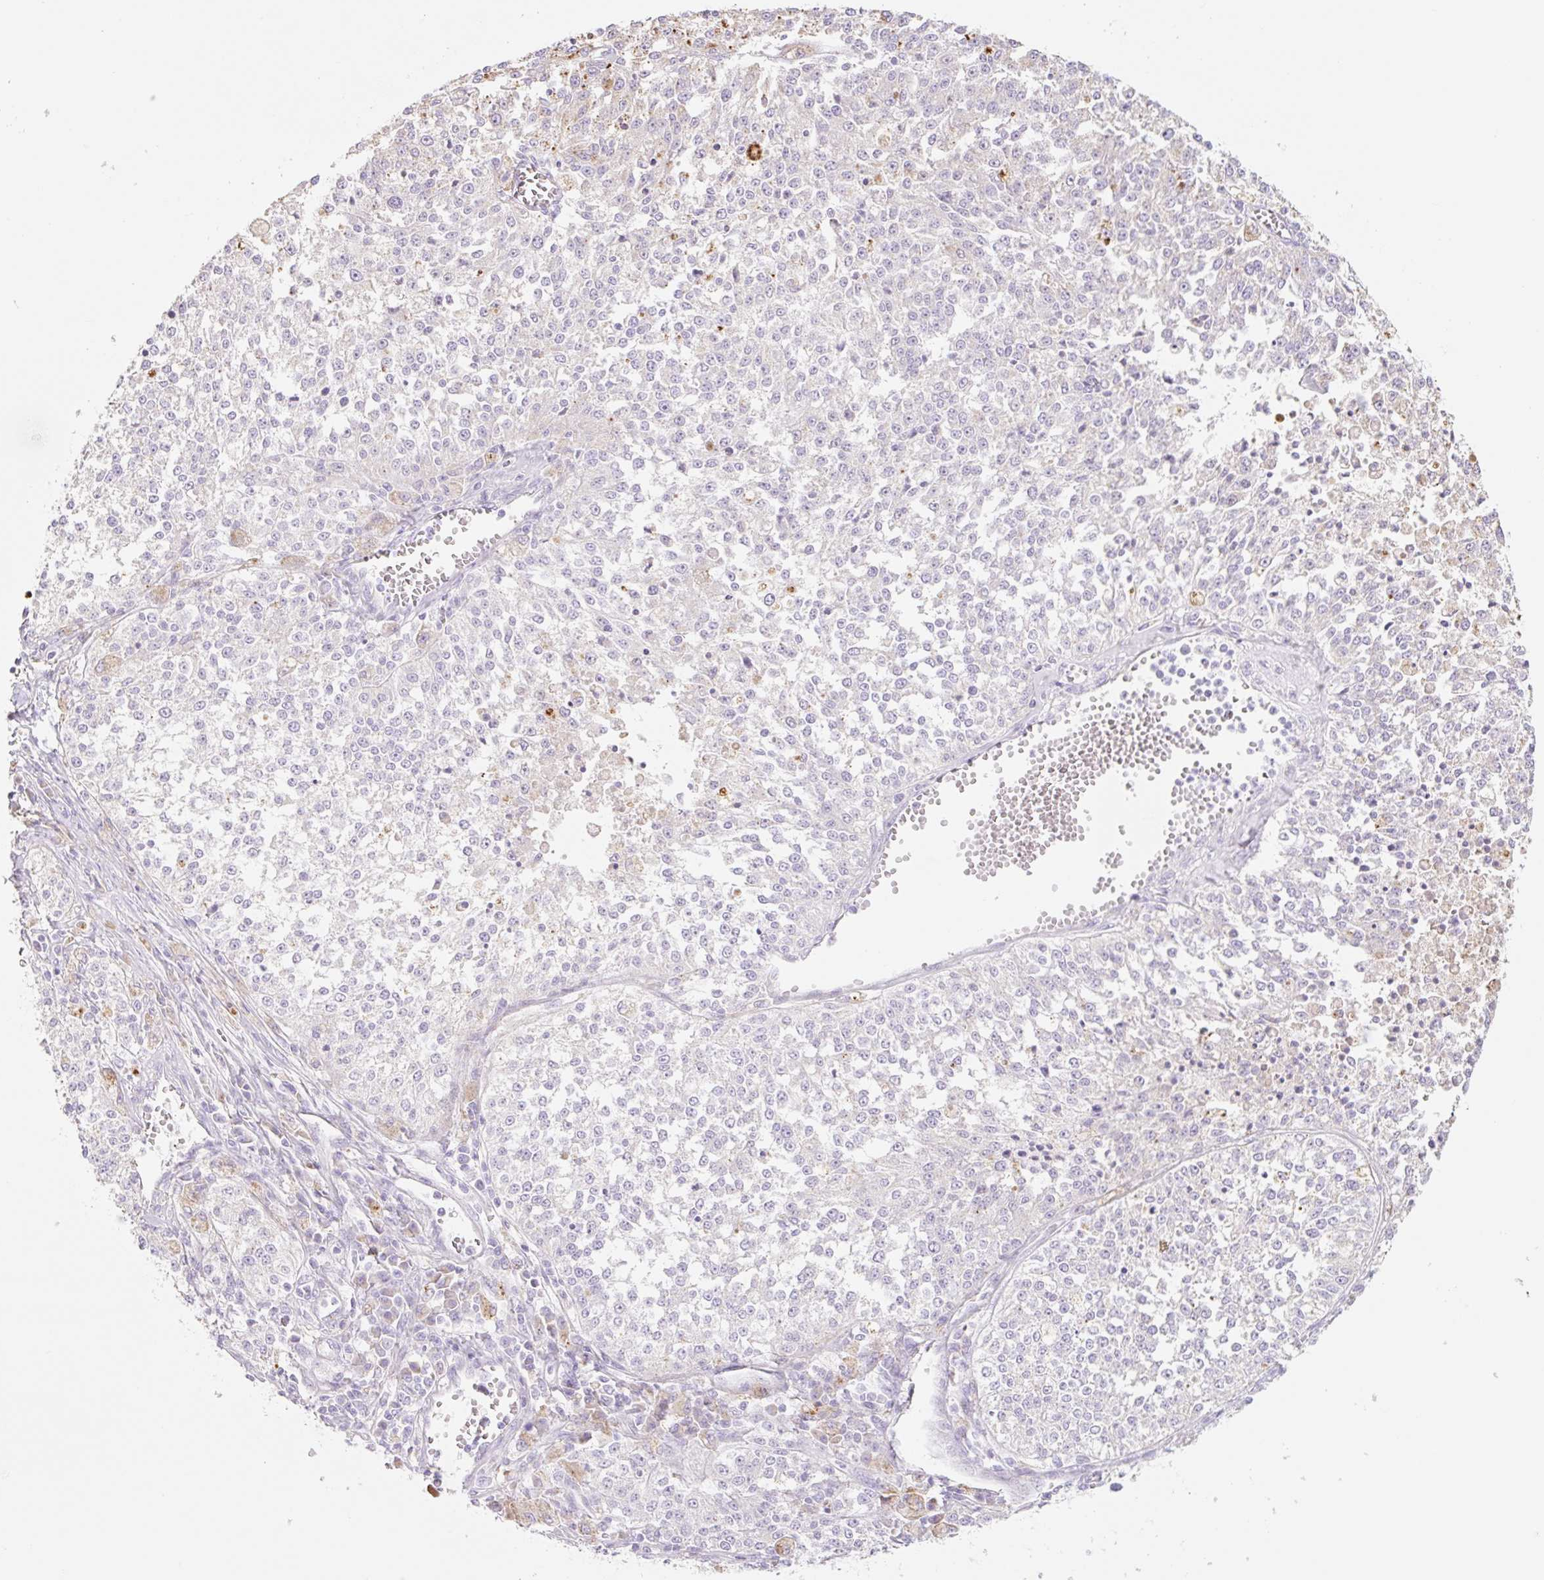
{"staining": {"intensity": "negative", "quantity": "none", "location": "none"}, "tissue": "melanoma", "cell_type": "Tumor cells", "image_type": "cancer", "snomed": [{"axis": "morphology", "description": "Malignant melanoma, NOS"}, {"axis": "topography", "description": "Skin"}], "caption": "The histopathology image exhibits no significant expression in tumor cells of melanoma. (DAB IHC with hematoxylin counter stain).", "gene": "CLEC3A", "patient": {"sex": "female", "age": 64}}